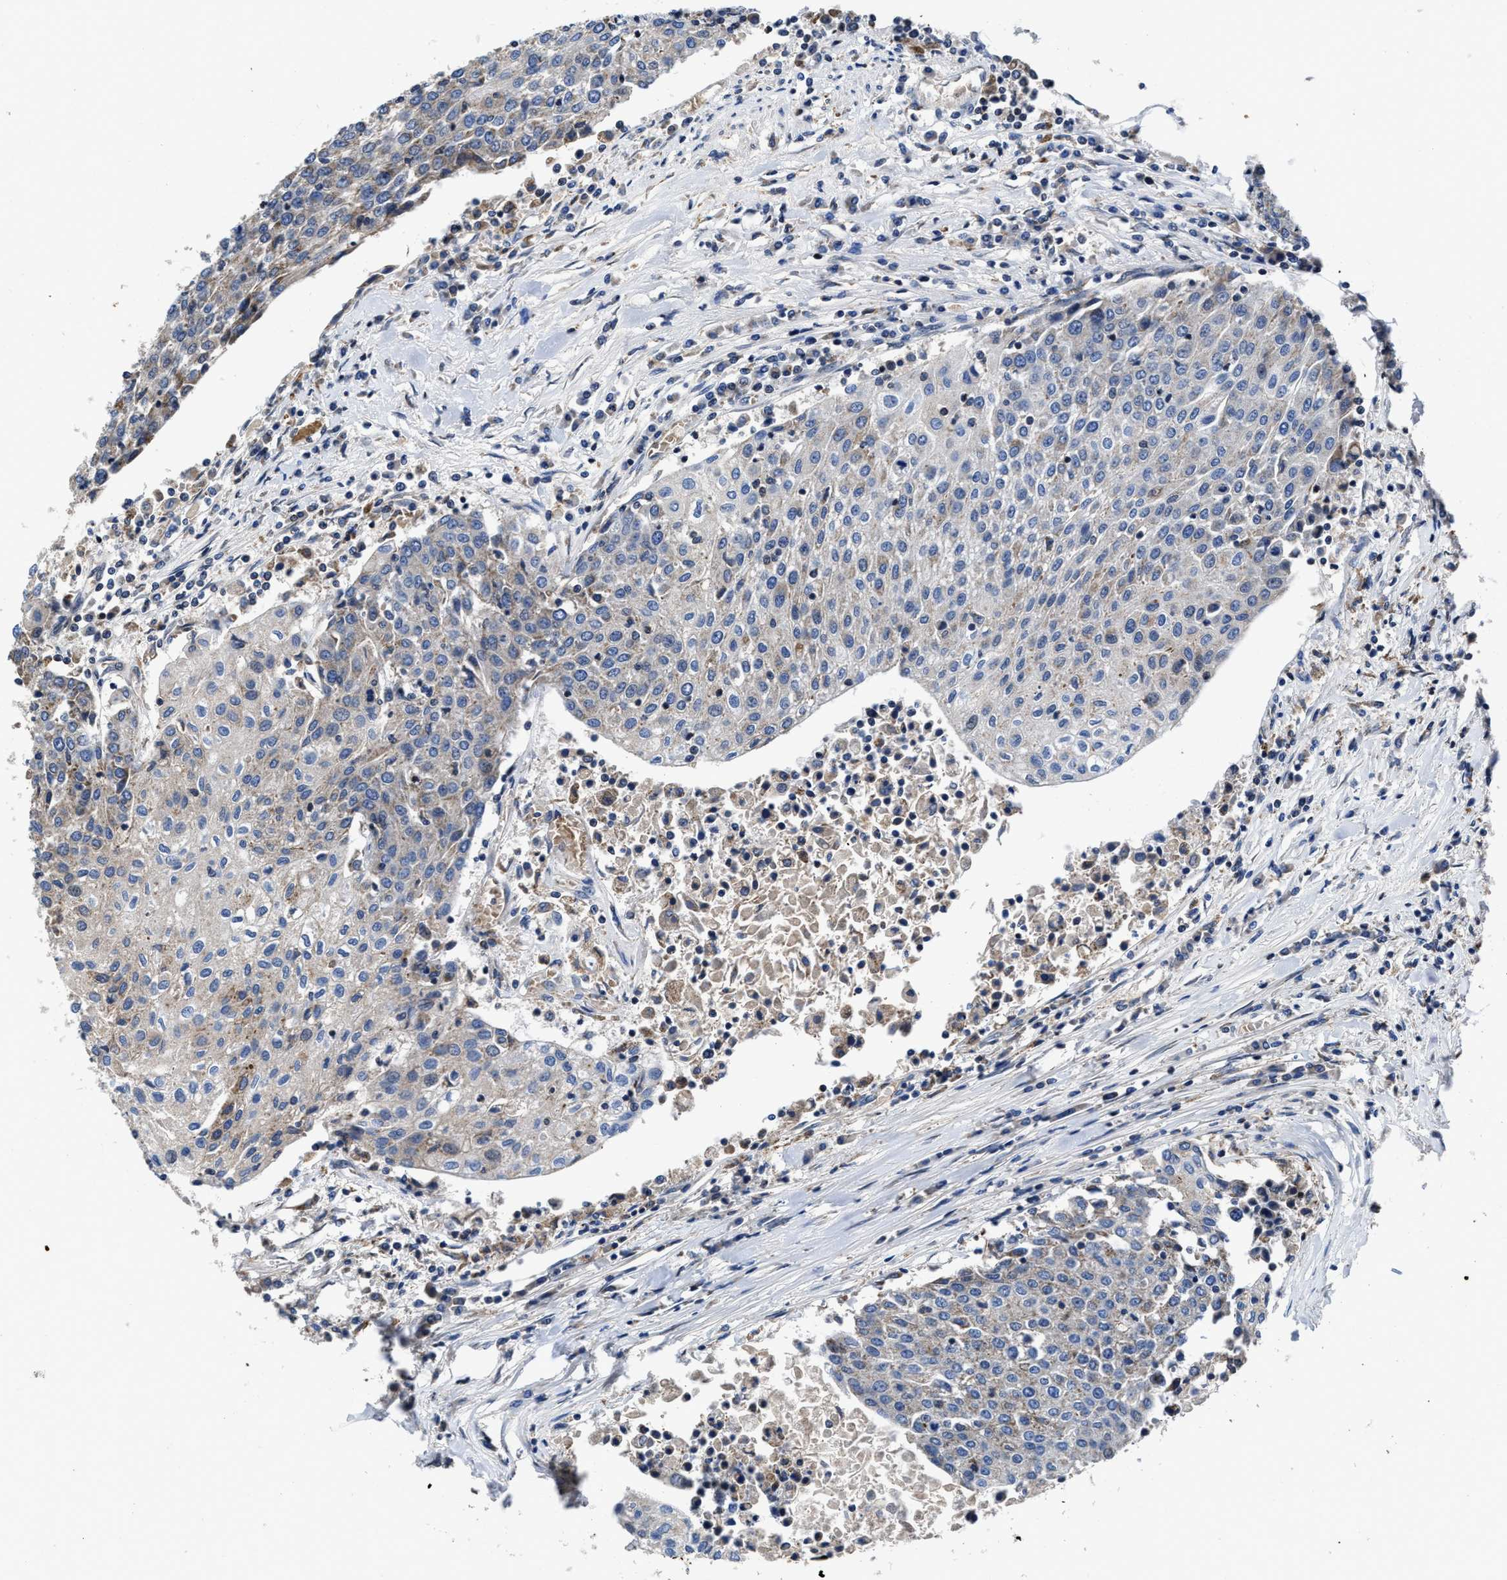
{"staining": {"intensity": "weak", "quantity": "<25%", "location": "cytoplasmic/membranous"}, "tissue": "urothelial cancer", "cell_type": "Tumor cells", "image_type": "cancer", "snomed": [{"axis": "morphology", "description": "Urothelial carcinoma, High grade"}, {"axis": "topography", "description": "Urinary bladder"}], "caption": "Urothelial carcinoma (high-grade) was stained to show a protein in brown. There is no significant positivity in tumor cells.", "gene": "CACNA1D", "patient": {"sex": "female", "age": 85}}